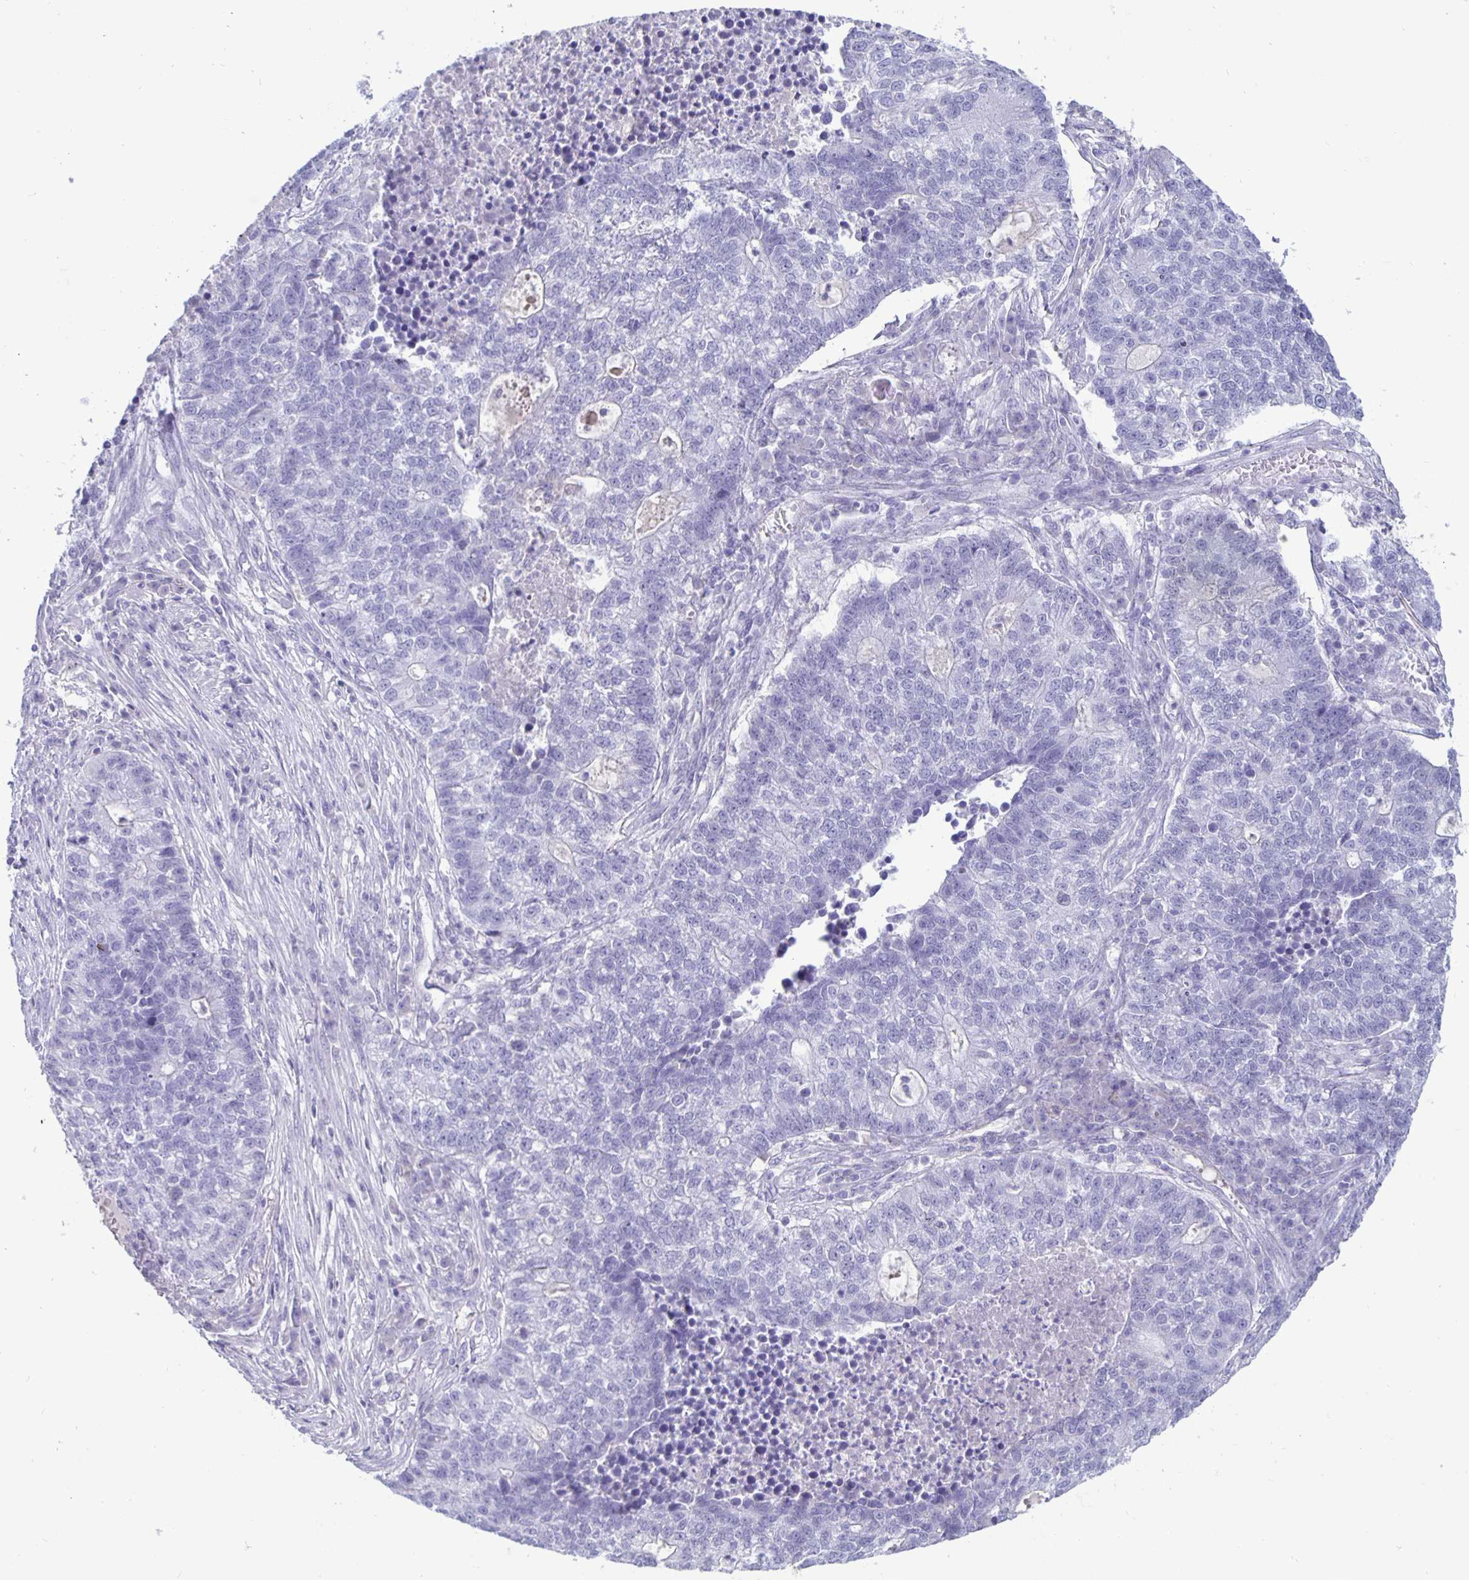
{"staining": {"intensity": "negative", "quantity": "none", "location": "none"}, "tissue": "lung cancer", "cell_type": "Tumor cells", "image_type": "cancer", "snomed": [{"axis": "morphology", "description": "Adenocarcinoma, NOS"}, {"axis": "topography", "description": "Lung"}], "caption": "DAB (3,3'-diaminobenzidine) immunohistochemical staining of lung adenocarcinoma demonstrates no significant positivity in tumor cells. (DAB (3,3'-diaminobenzidine) IHC, high magnification).", "gene": "BPIFA3", "patient": {"sex": "male", "age": 57}}